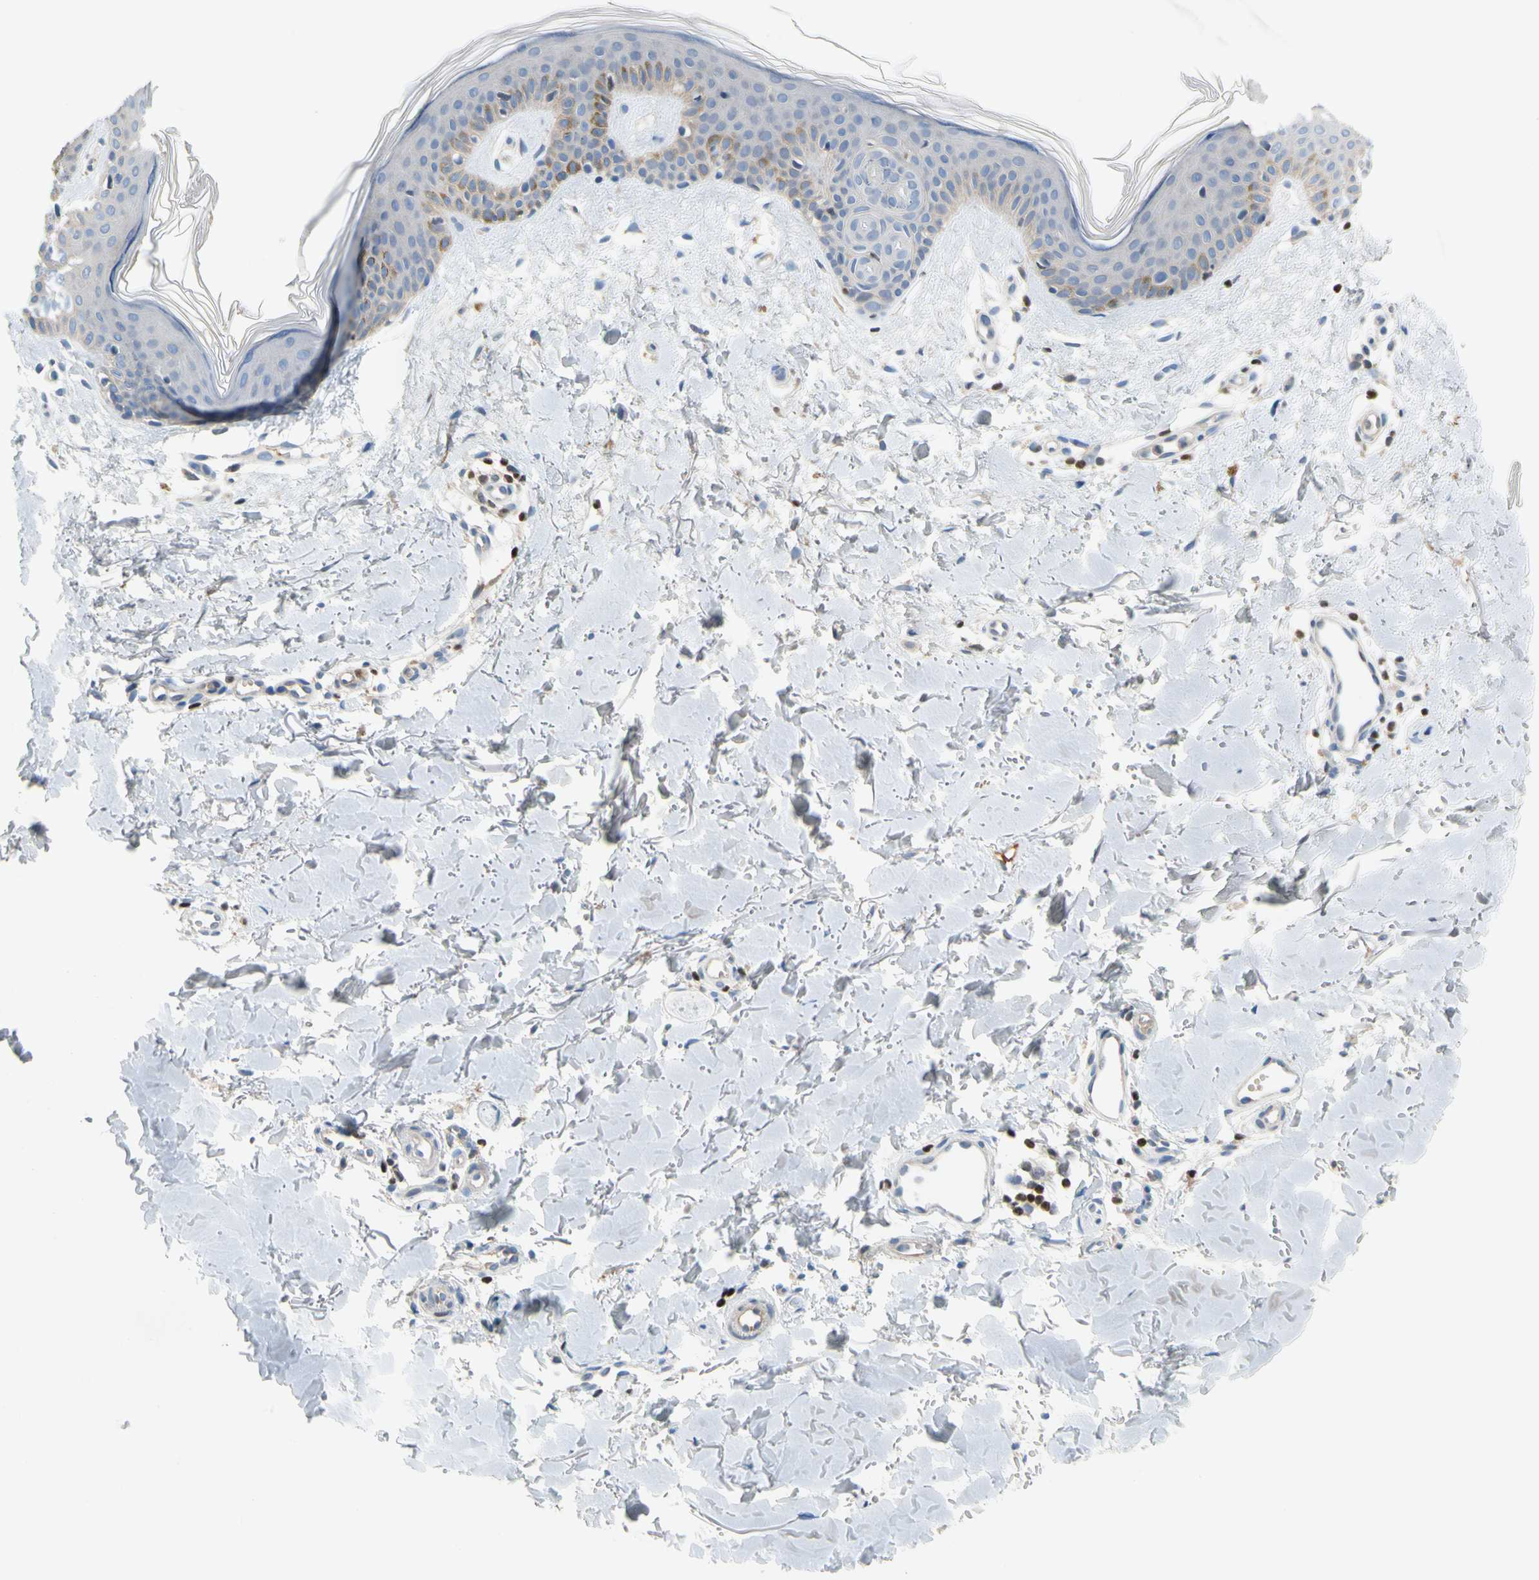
{"staining": {"intensity": "negative", "quantity": "none", "location": "none"}, "tissue": "skin", "cell_type": "Fibroblasts", "image_type": "normal", "snomed": [{"axis": "morphology", "description": "Normal tissue, NOS"}, {"axis": "topography", "description": "Skin"}], "caption": "An image of human skin is negative for staining in fibroblasts. (Stains: DAB immunohistochemistry with hematoxylin counter stain, Microscopy: brightfield microscopy at high magnification).", "gene": "SP140", "patient": {"sex": "female", "age": 56}}